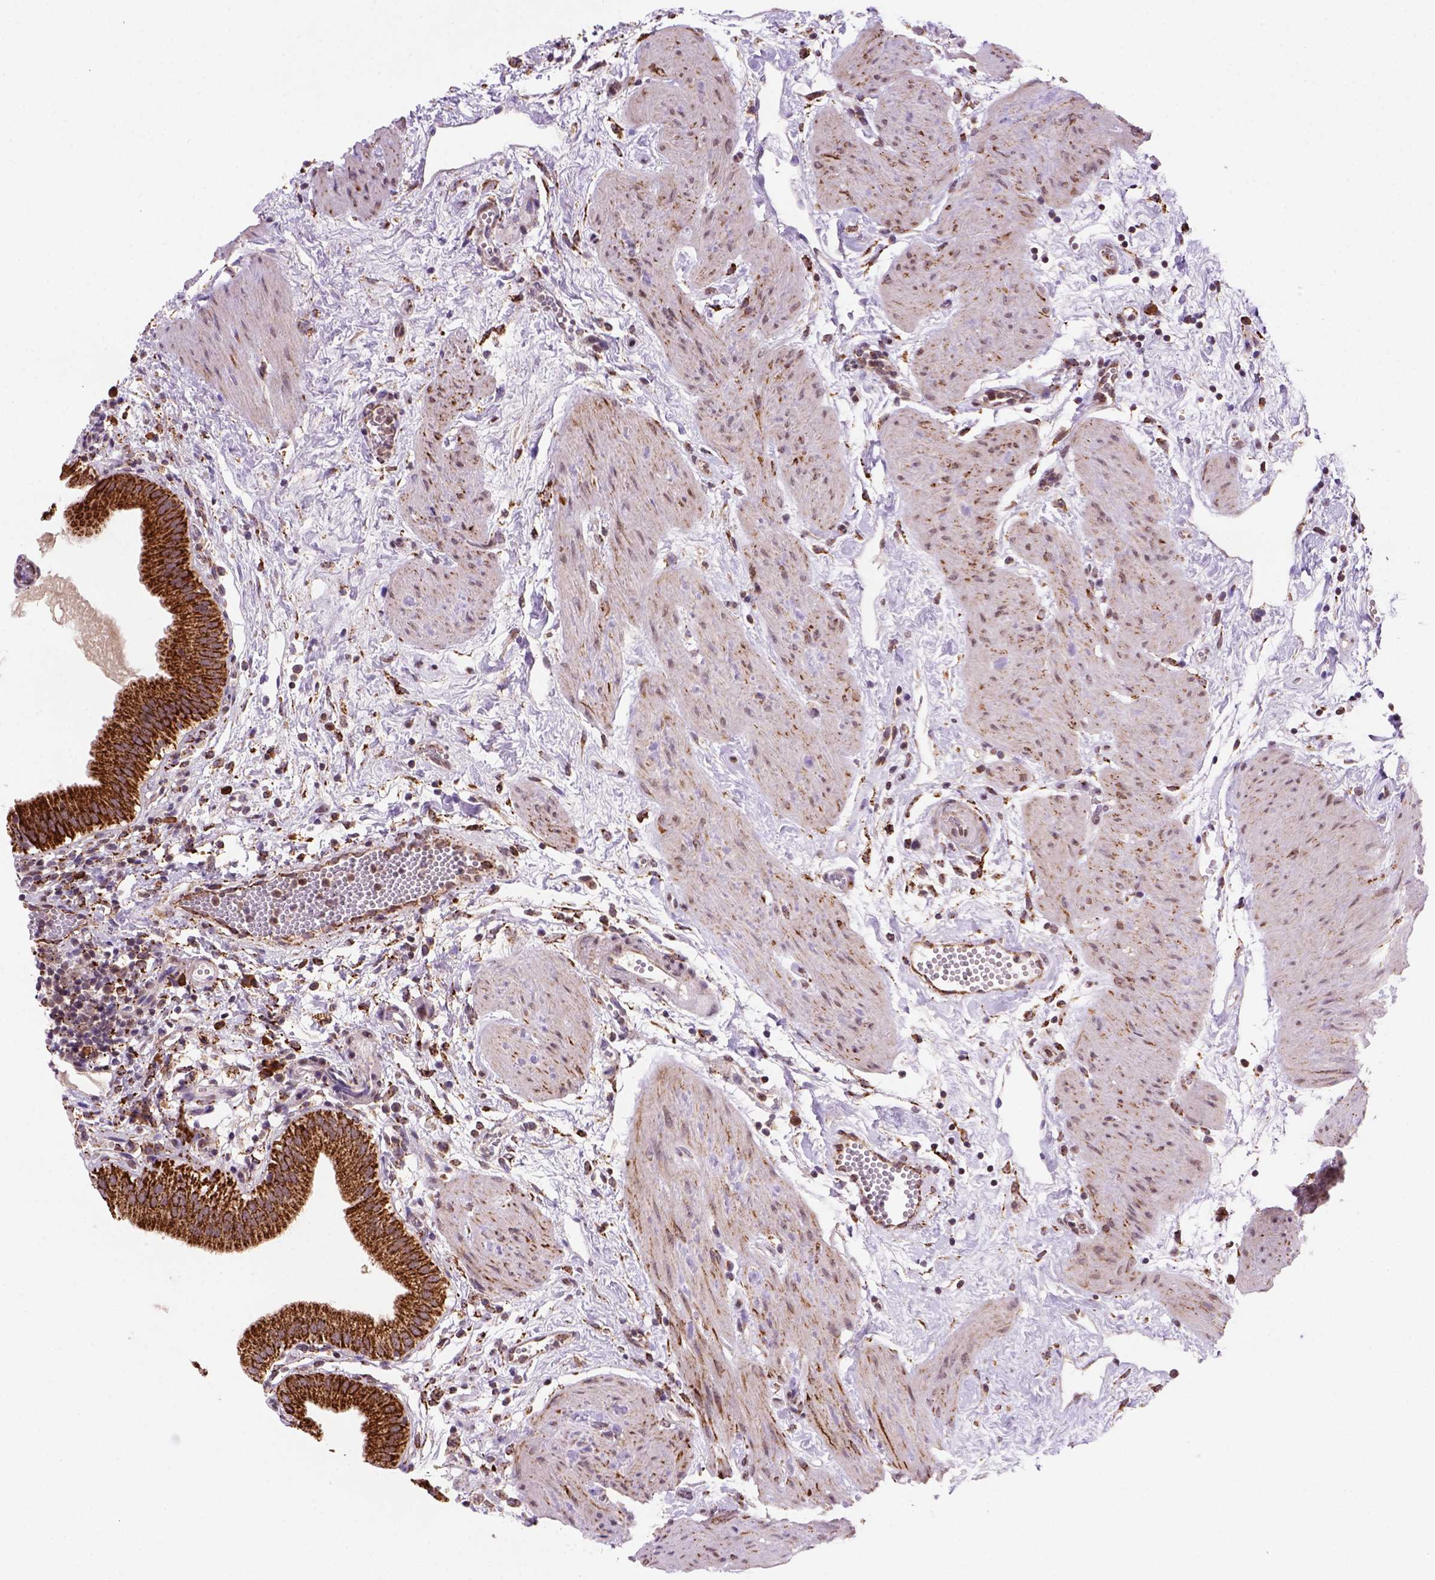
{"staining": {"intensity": "strong", "quantity": ">75%", "location": "cytoplasmic/membranous"}, "tissue": "gallbladder", "cell_type": "Glandular cells", "image_type": "normal", "snomed": [{"axis": "morphology", "description": "Normal tissue, NOS"}, {"axis": "topography", "description": "Gallbladder"}], "caption": "Normal gallbladder was stained to show a protein in brown. There is high levels of strong cytoplasmic/membranous positivity in about >75% of glandular cells. (DAB IHC, brown staining for protein, blue staining for nuclei).", "gene": "FZD7", "patient": {"sex": "female", "age": 65}}